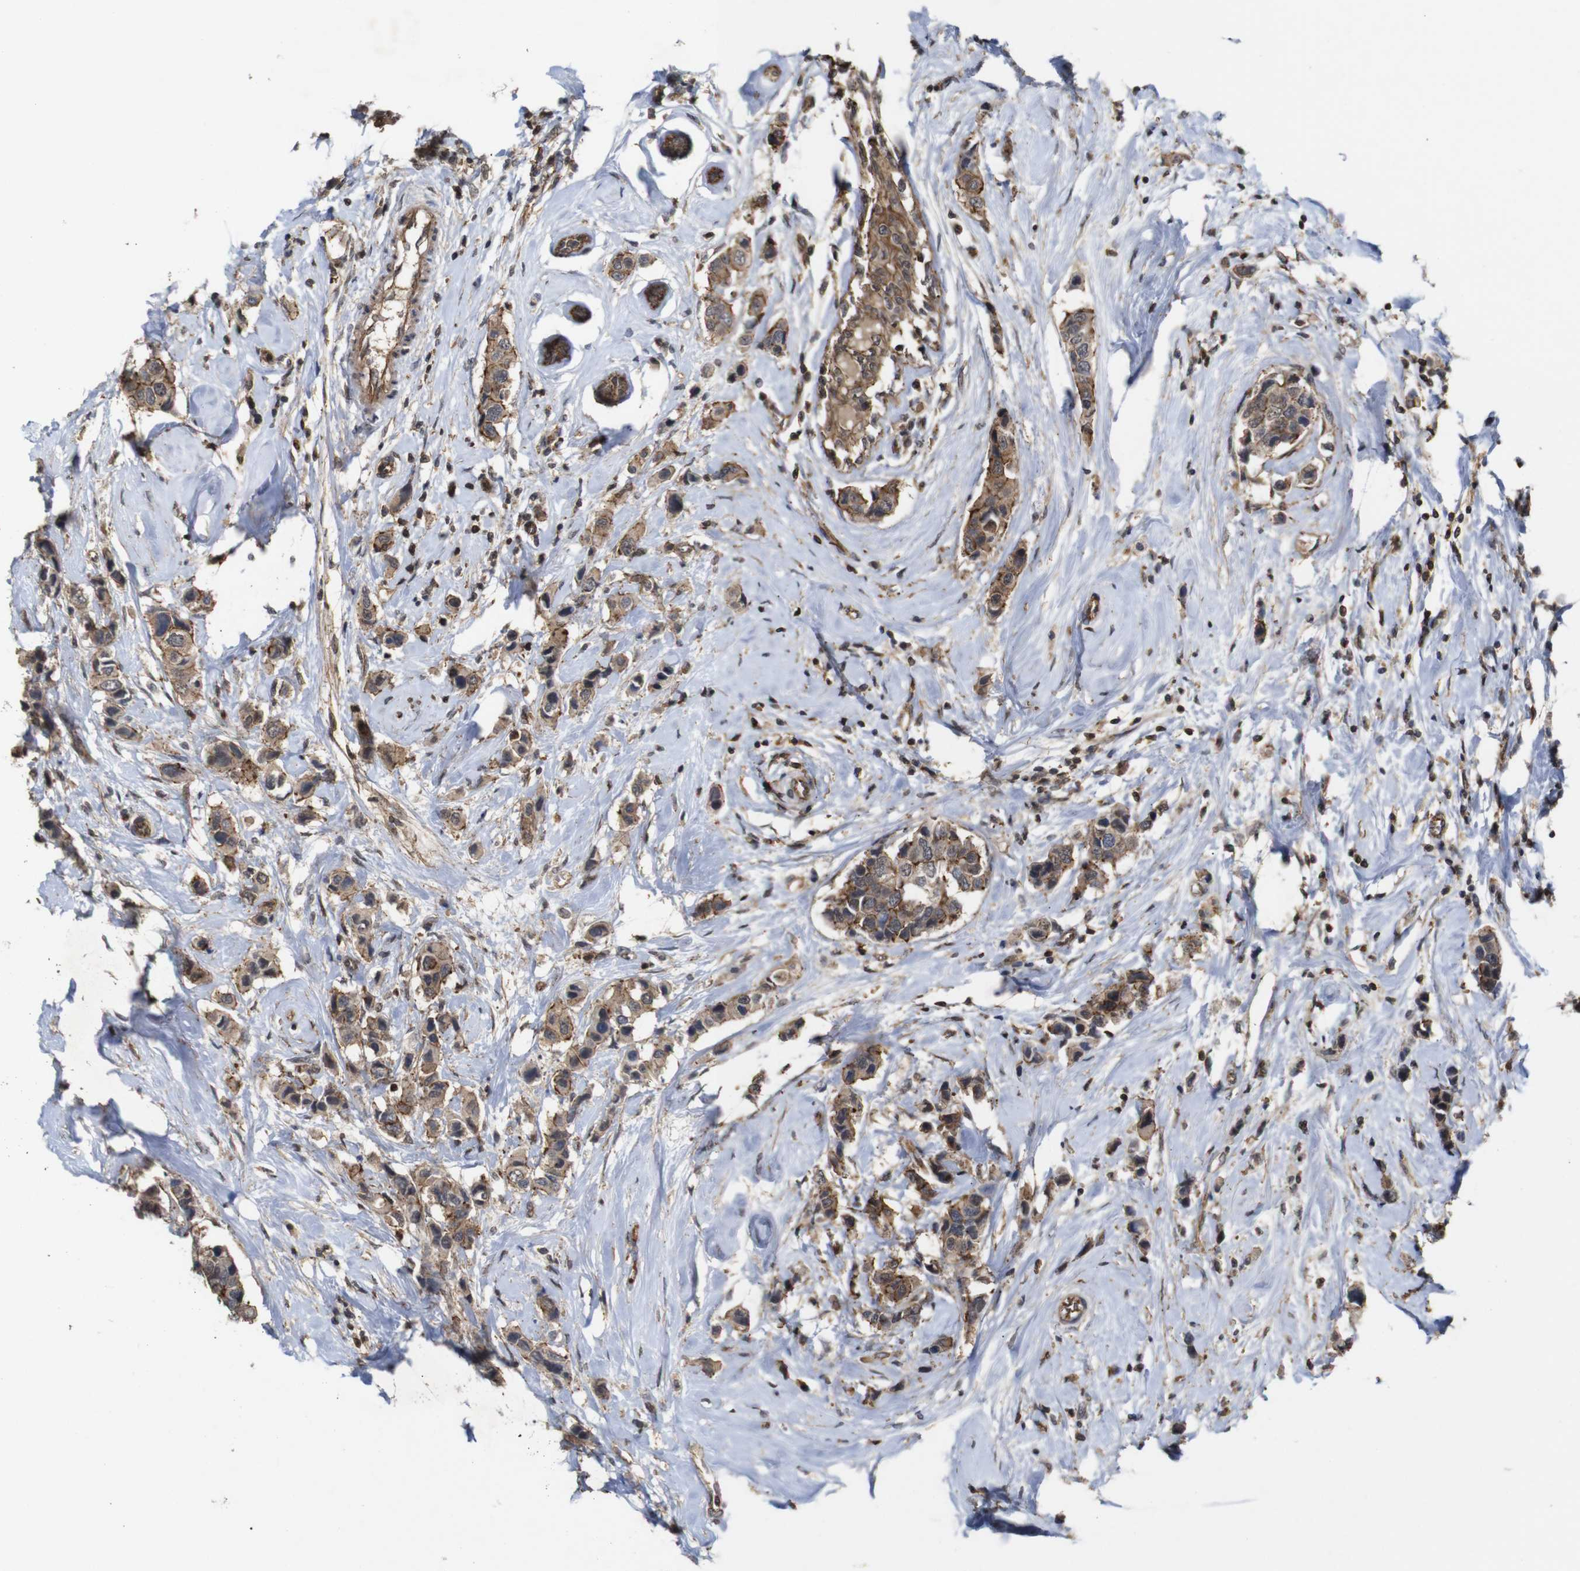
{"staining": {"intensity": "moderate", "quantity": ">75%", "location": "cytoplasmic/membranous"}, "tissue": "breast cancer", "cell_type": "Tumor cells", "image_type": "cancer", "snomed": [{"axis": "morphology", "description": "Normal tissue, NOS"}, {"axis": "morphology", "description": "Duct carcinoma"}, {"axis": "topography", "description": "Breast"}], "caption": "Immunohistochemical staining of human breast cancer demonstrates moderate cytoplasmic/membranous protein staining in approximately >75% of tumor cells. (IHC, brightfield microscopy, high magnification).", "gene": "NANOS1", "patient": {"sex": "female", "age": 50}}